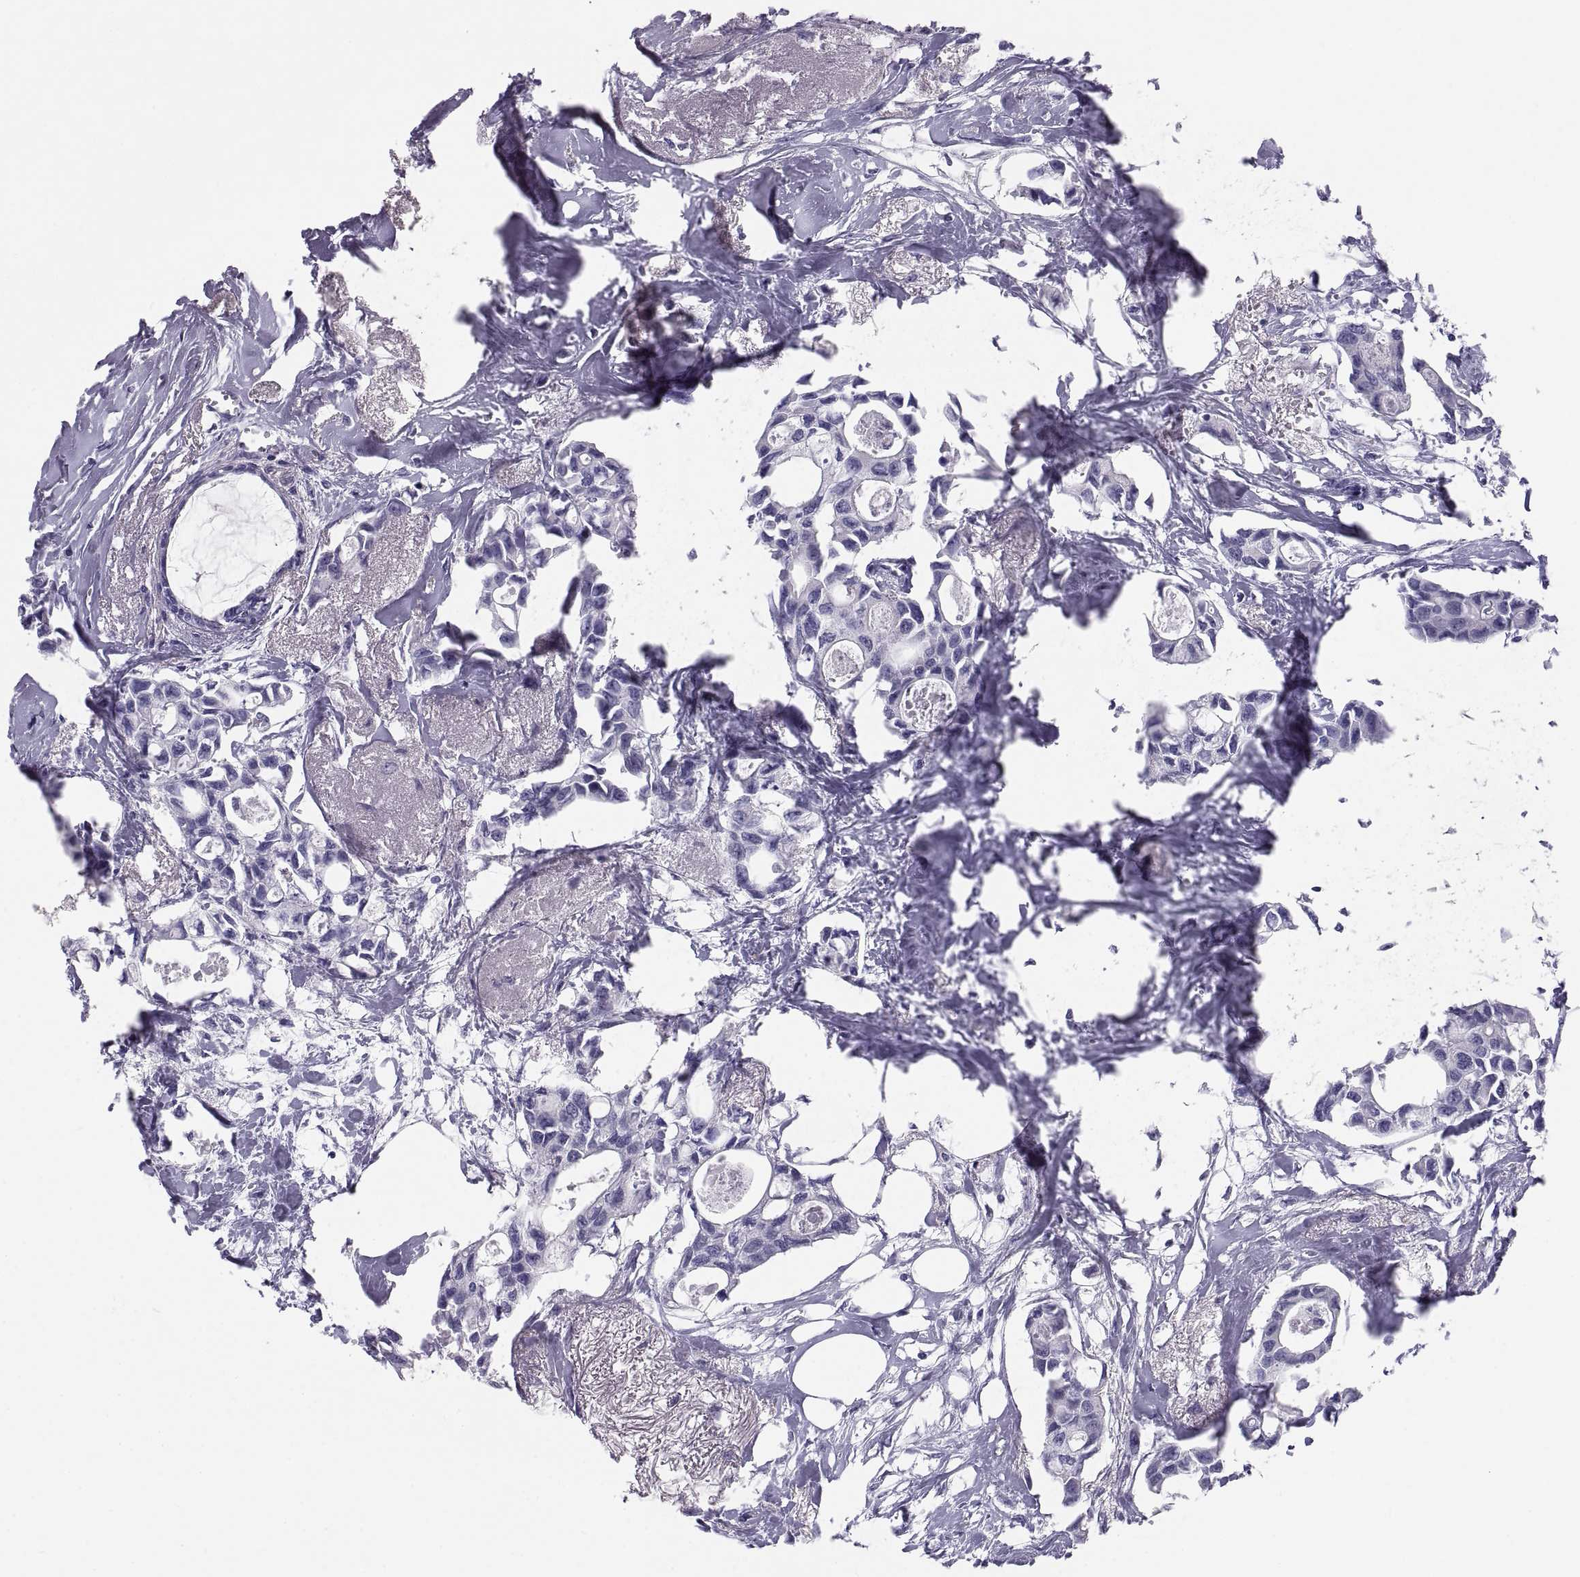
{"staining": {"intensity": "negative", "quantity": "none", "location": "none"}, "tissue": "breast cancer", "cell_type": "Tumor cells", "image_type": "cancer", "snomed": [{"axis": "morphology", "description": "Duct carcinoma"}, {"axis": "topography", "description": "Breast"}], "caption": "Immunohistochemical staining of breast cancer (infiltrating ductal carcinoma) displays no significant expression in tumor cells.", "gene": "PAX2", "patient": {"sex": "female", "age": 83}}